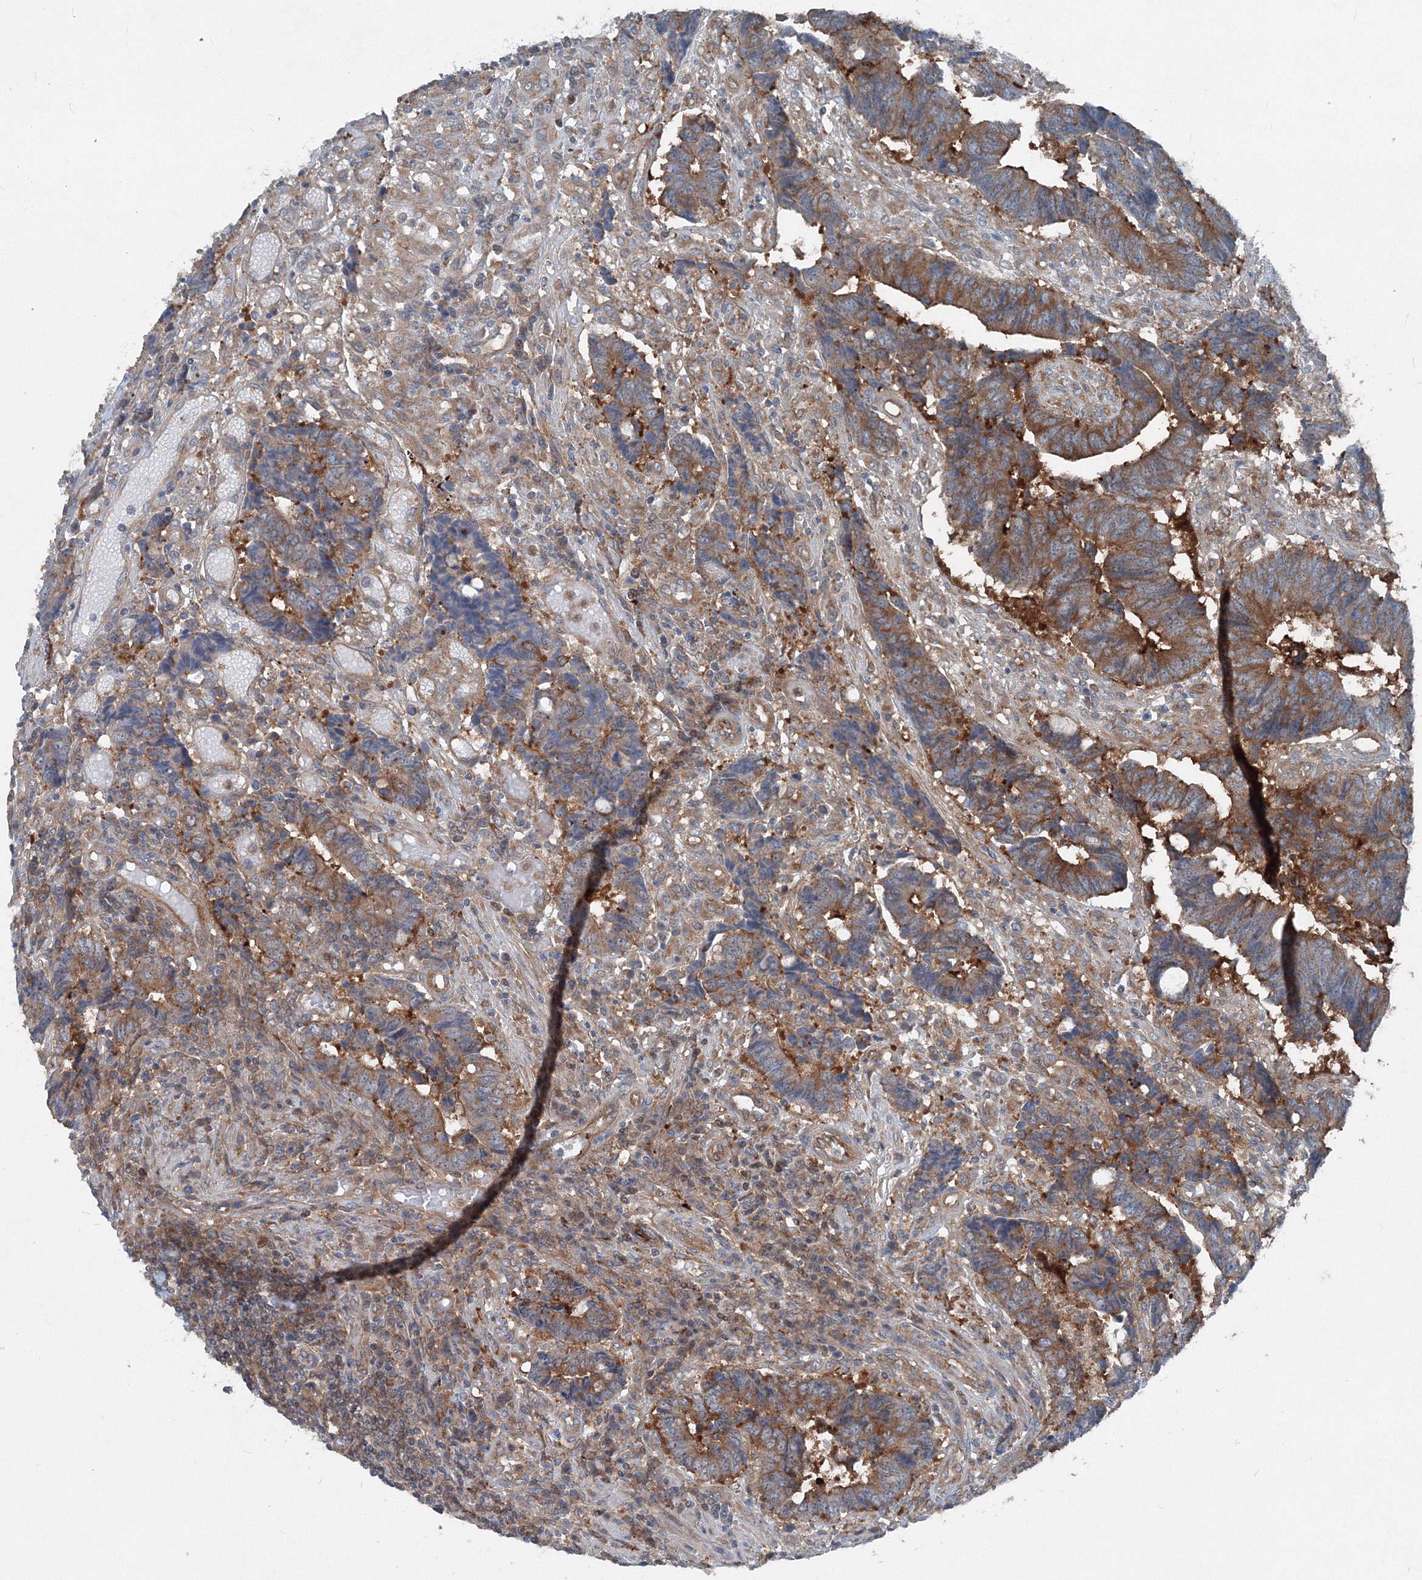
{"staining": {"intensity": "moderate", "quantity": ">75%", "location": "cytoplasmic/membranous"}, "tissue": "colorectal cancer", "cell_type": "Tumor cells", "image_type": "cancer", "snomed": [{"axis": "morphology", "description": "Adenocarcinoma, NOS"}, {"axis": "topography", "description": "Rectum"}], "caption": "A histopathology image showing moderate cytoplasmic/membranous positivity in about >75% of tumor cells in colorectal cancer (adenocarcinoma), as visualized by brown immunohistochemical staining.", "gene": "TPRKB", "patient": {"sex": "male", "age": 84}}